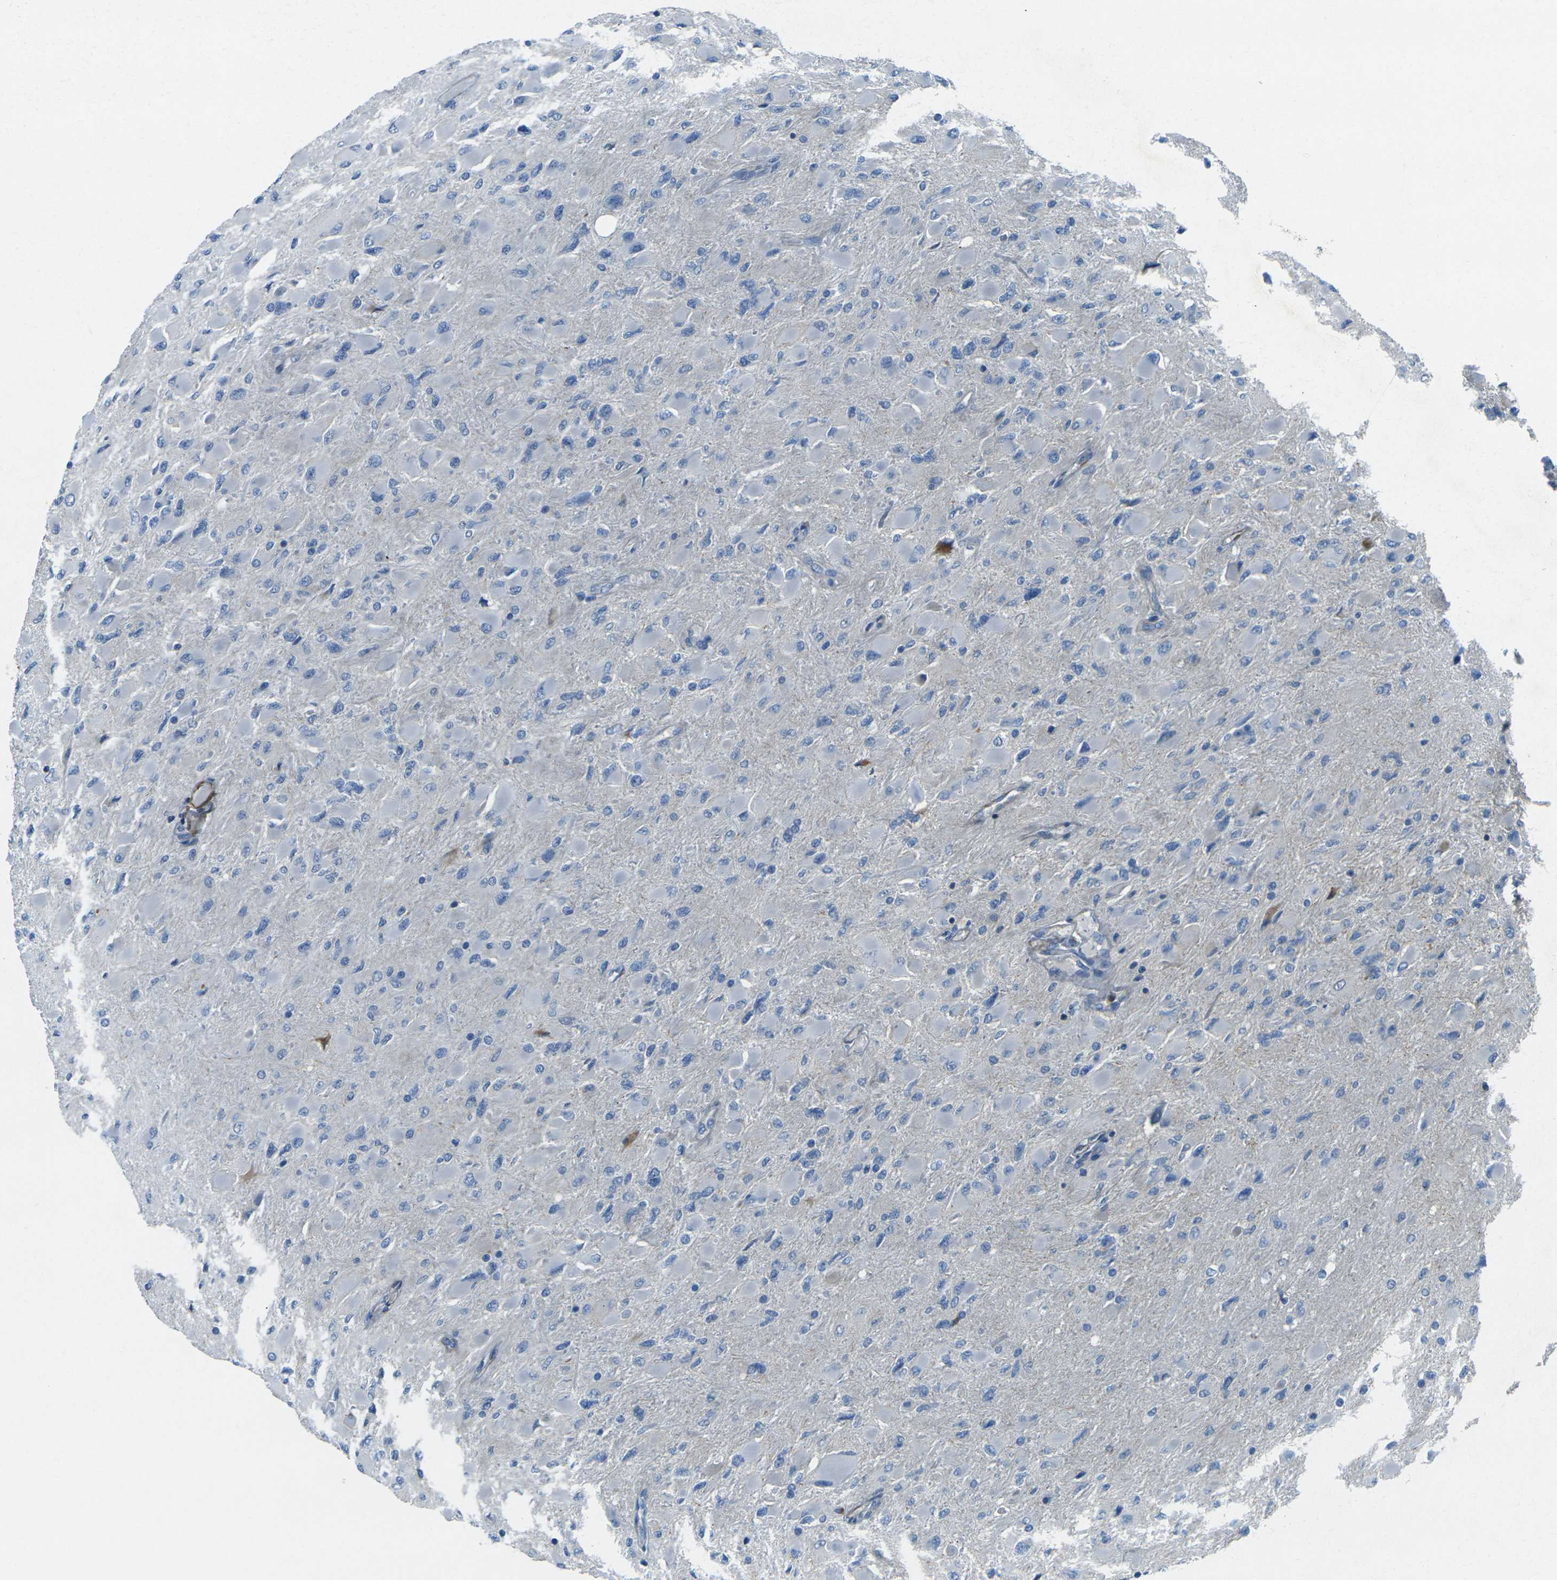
{"staining": {"intensity": "negative", "quantity": "none", "location": "none"}, "tissue": "glioma", "cell_type": "Tumor cells", "image_type": "cancer", "snomed": [{"axis": "morphology", "description": "Glioma, malignant, High grade"}, {"axis": "topography", "description": "Cerebral cortex"}], "caption": "Tumor cells are negative for protein expression in human glioma.", "gene": "EPHA7", "patient": {"sex": "female", "age": 36}}